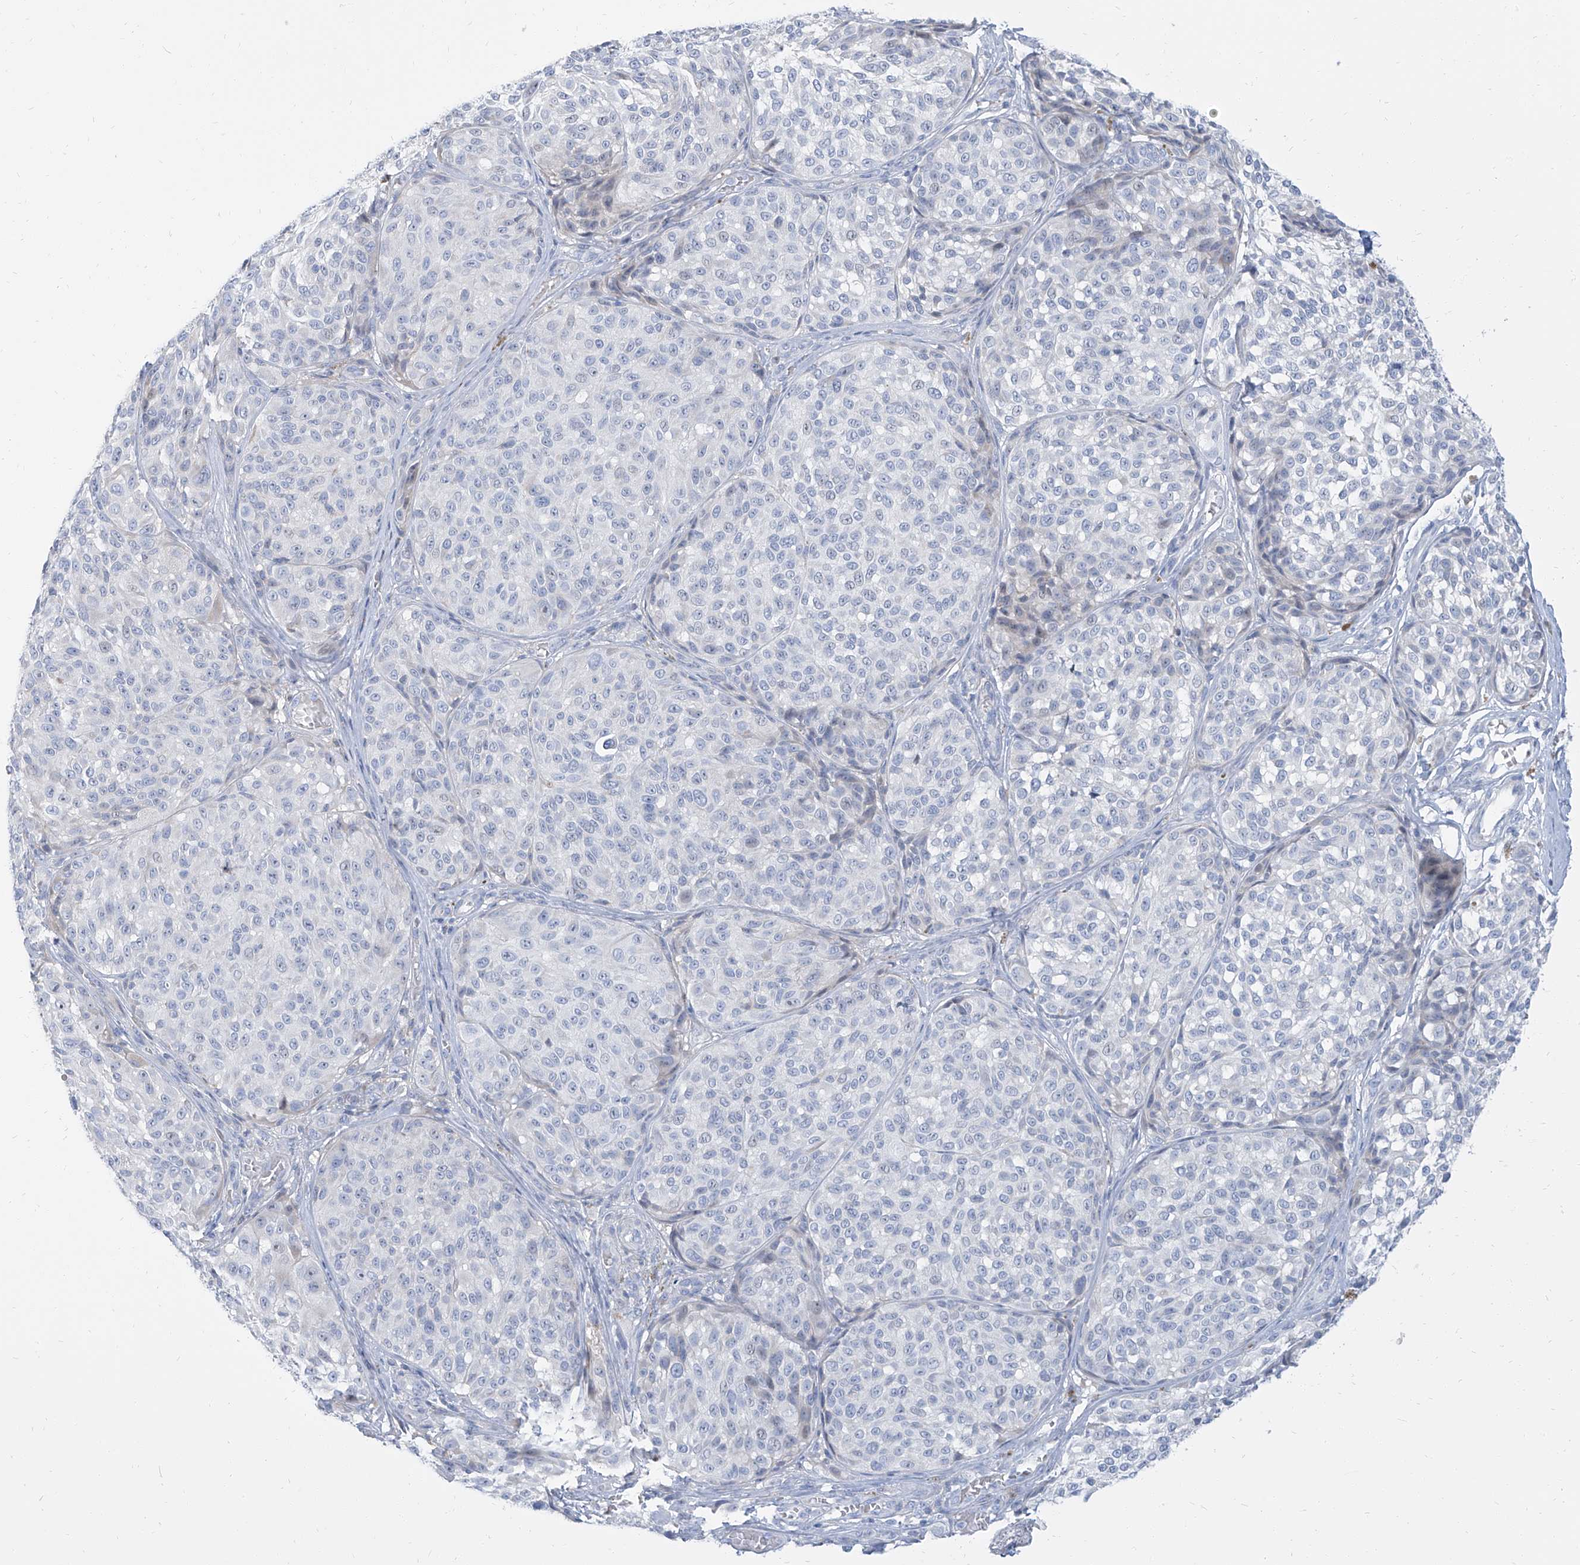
{"staining": {"intensity": "negative", "quantity": "none", "location": "none"}, "tissue": "melanoma", "cell_type": "Tumor cells", "image_type": "cancer", "snomed": [{"axis": "morphology", "description": "Malignant melanoma, NOS"}, {"axis": "topography", "description": "Skin"}], "caption": "This is an immunohistochemistry micrograph of malignant melanoma. There is no positivity in tumor cells.", "gene": "TXLNB", "patient": {"sex": "male", "age": 83}}